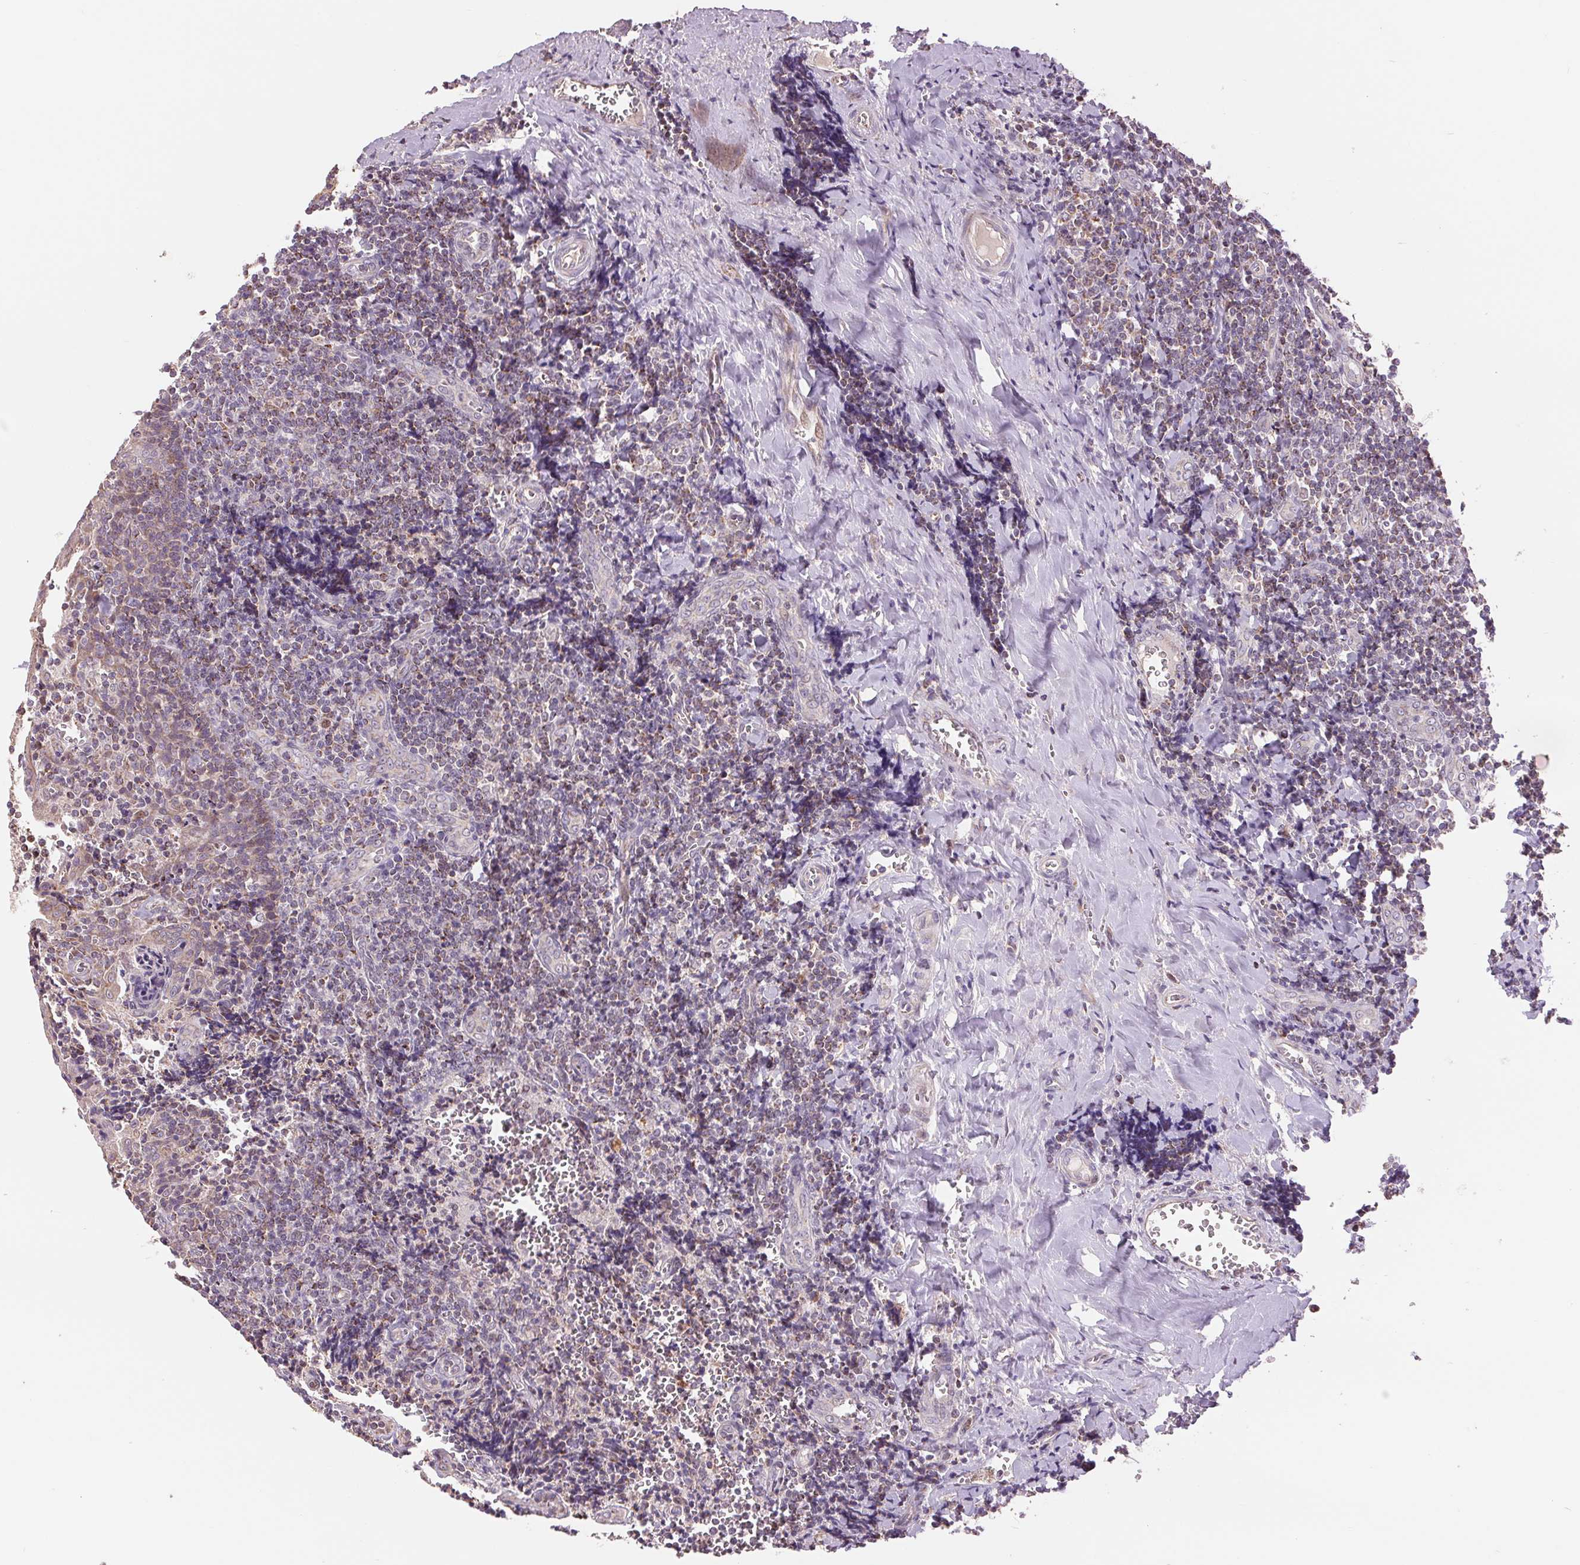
{"staining": {"intensity": "moderate", "quantity": "25%-75%", "location": "cytoplasmic/membranous"}, "tissue": "tonsil", "cell_type": "Germinal center cells", "image_type": "normal", "snomed": [{"axis": "morphology", "description": "Normal tissue, NOS"}, {"axis": "morphology", "description": "Inflammation, NOS"}, {"axis": "topography", "description": "Tonsil"}], "caption": "Immunohistochemical staining of normal tonsil exhibits 25%-75% levels of moderate cytoplasmic/membranous protein expression in about 25%-75% of germinal center cells.", "gene": "DGUOK", "patient": {"sex": "female", "age": 31}}